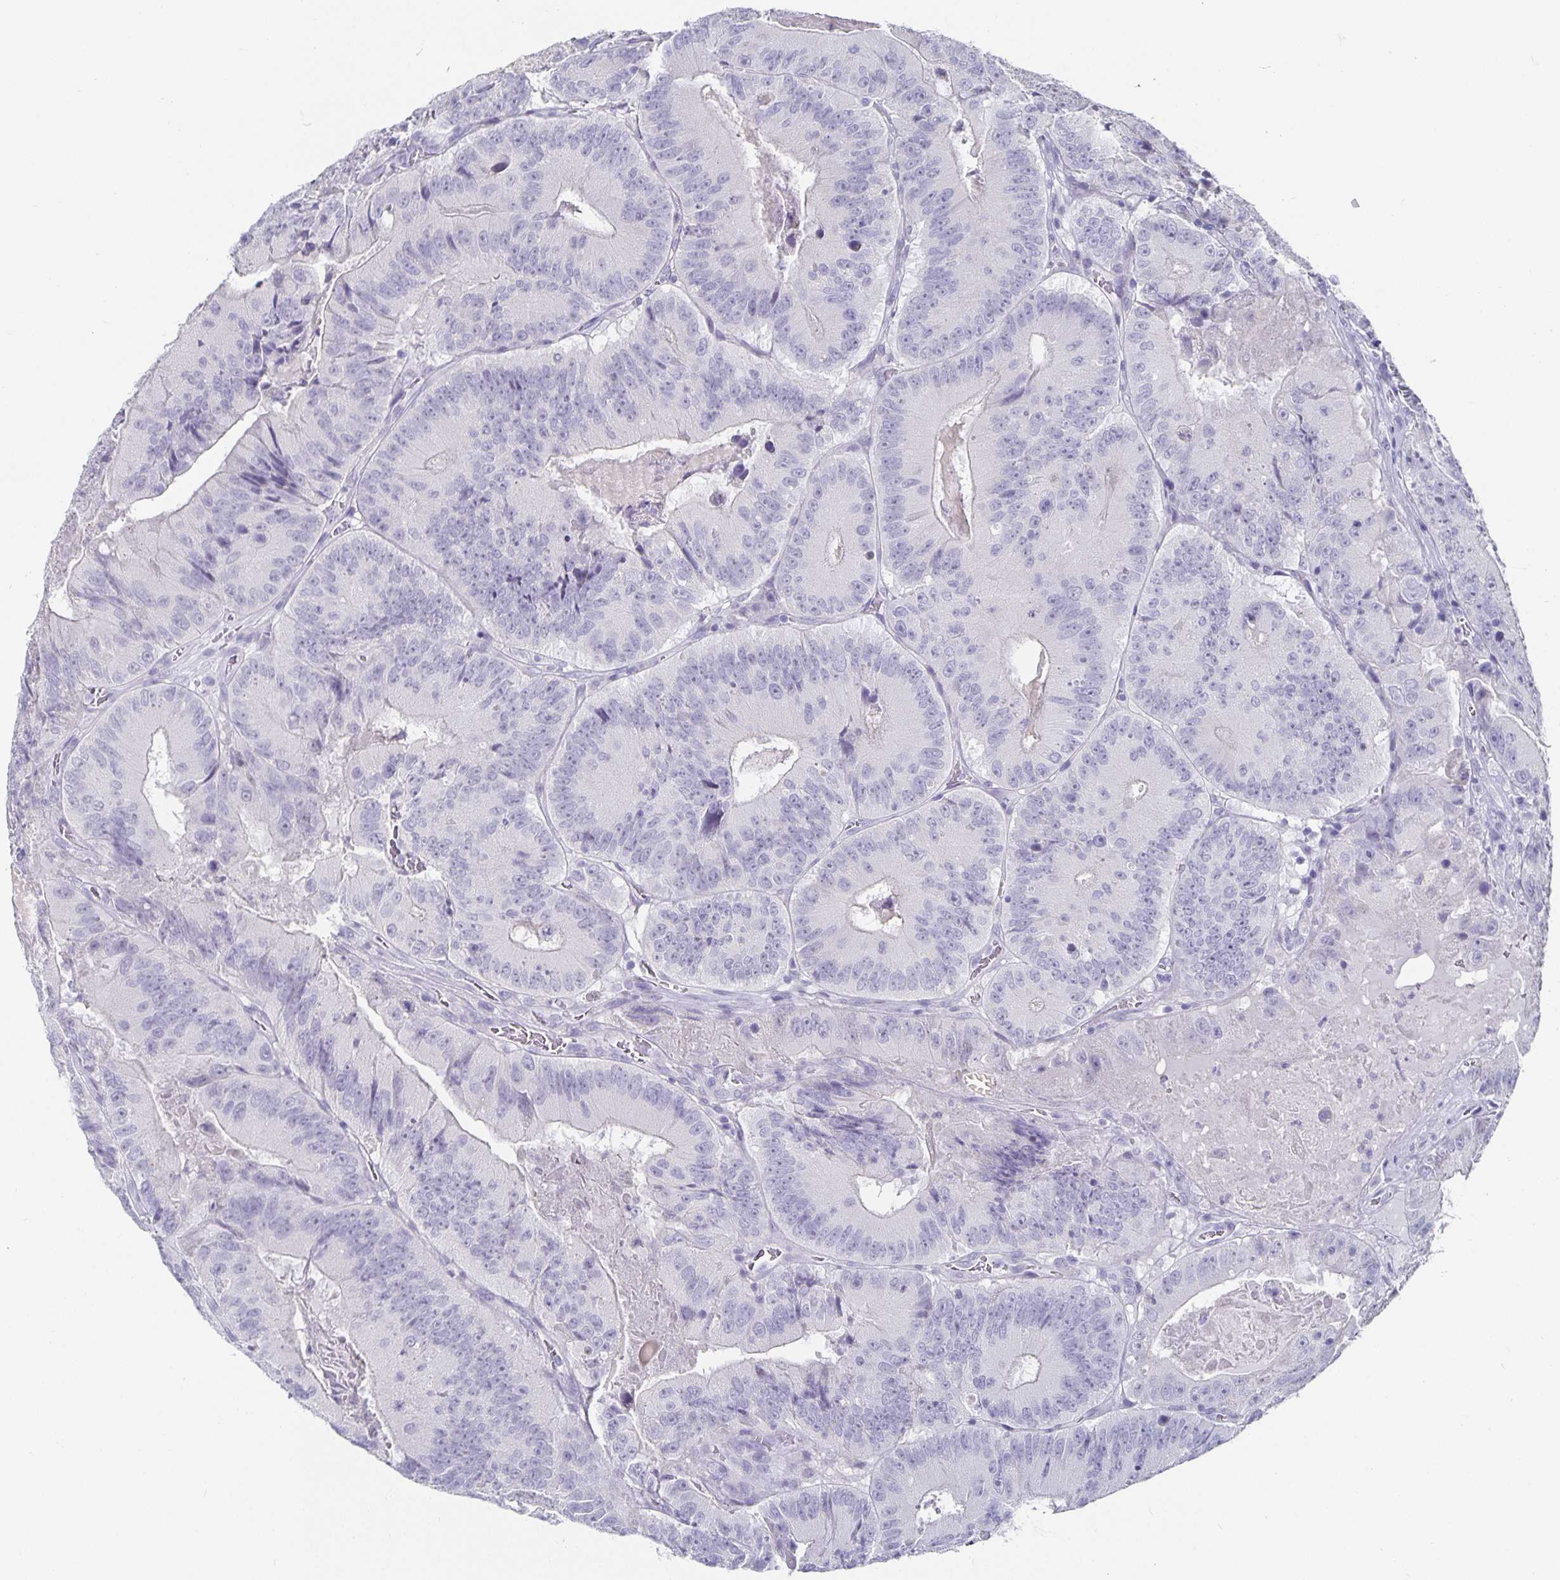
{"staining": {"intensity": "negative", "quantity": "none", "location": "none"}, "tissue": "colorectal cancer", "cell_type": "Tumor cells", "image_type": "cancer", "snomed": [{"axis": "morphology", "description": "Adenocarcinoma, NOS"}, {"axis": "topography", "description": "Colon"}], "caption": "Tumor cells are negative for protein expression in human colorectal adenocarcinoma. (DAB (3,3'-diaminobenzidine) IHC with hematoxylin counter stain).", "gene": "CHGA", "patient": {"sex": "female", "age": 86}}